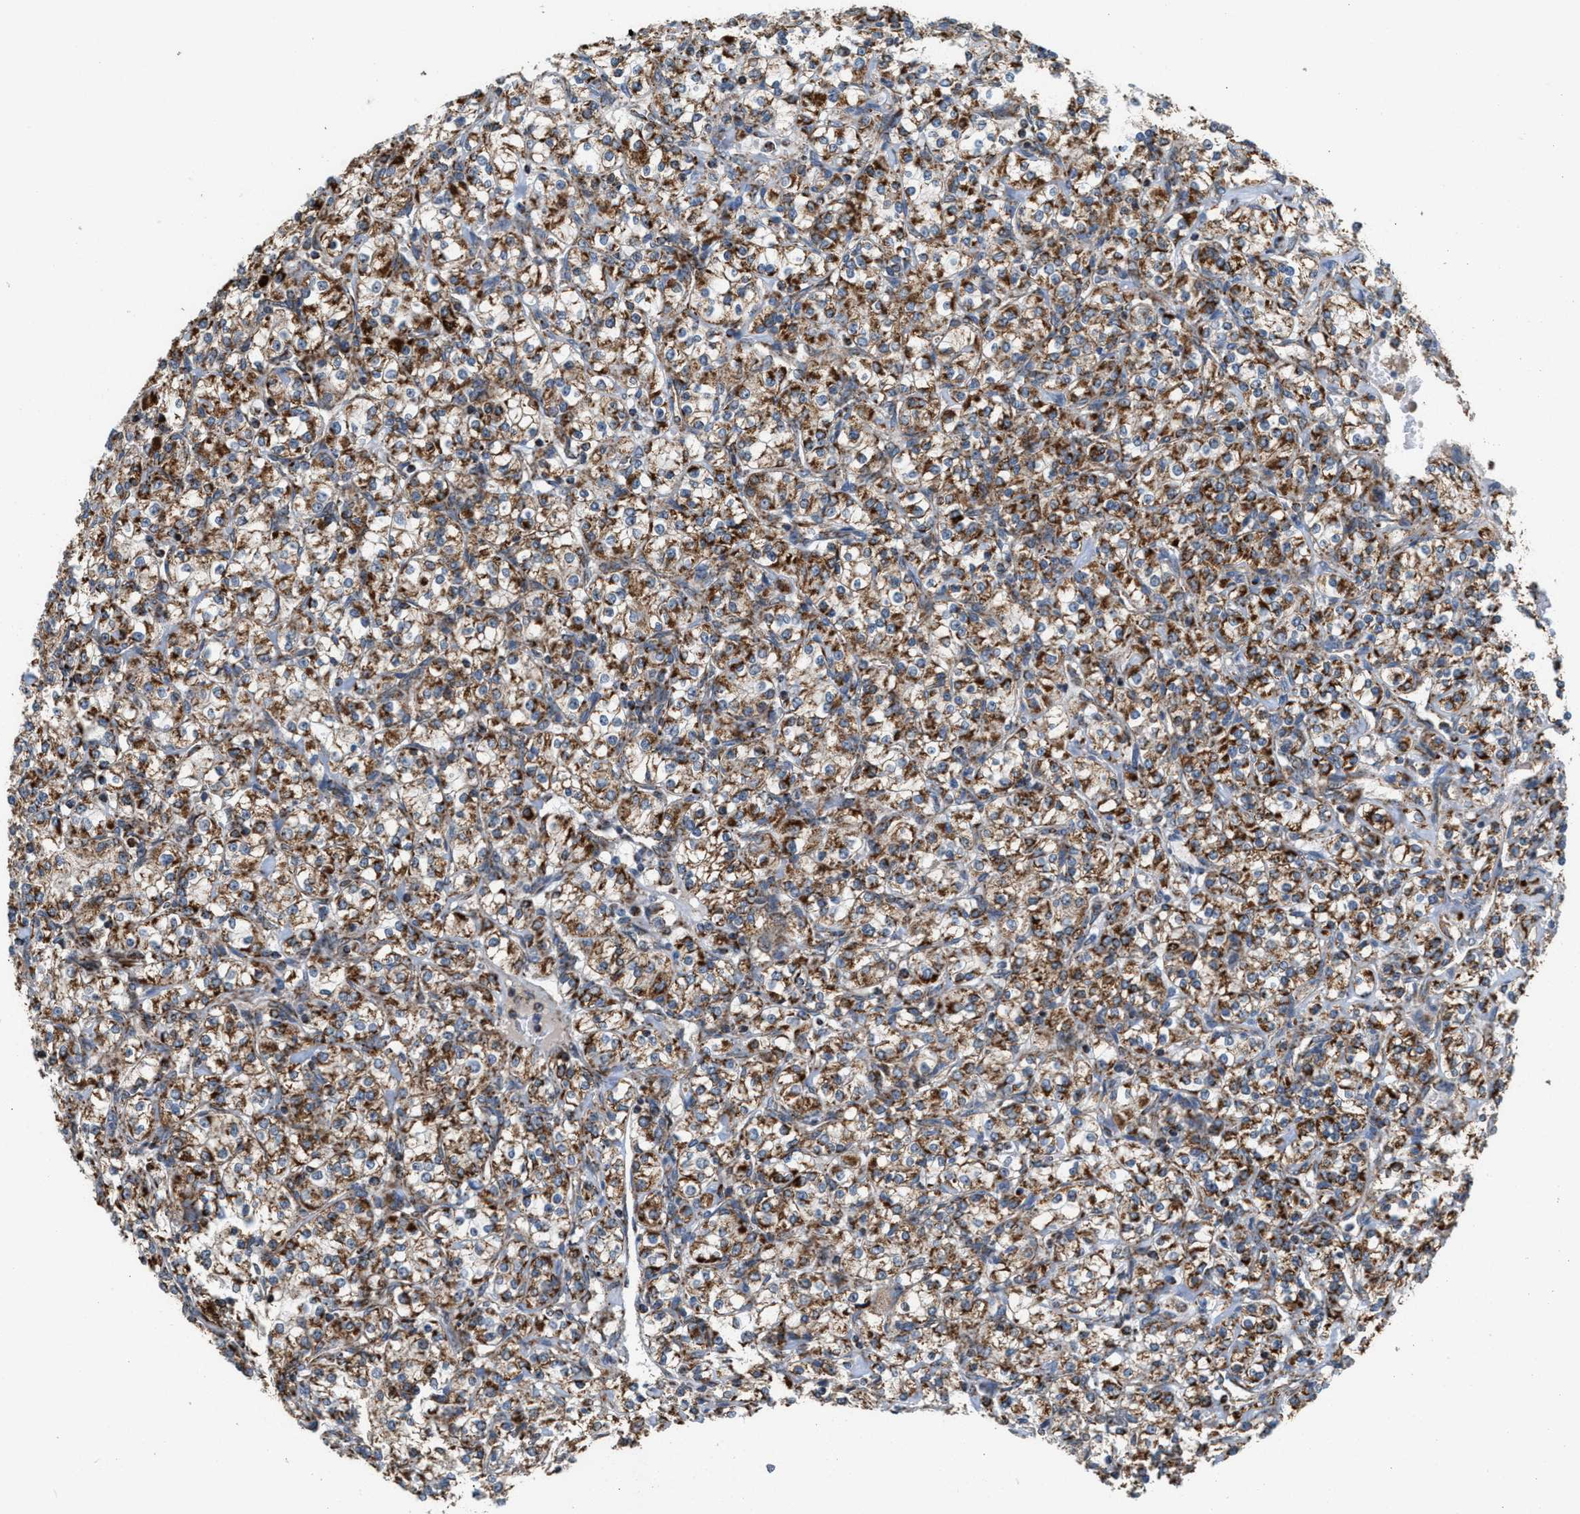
{"staining": {"intensity": "moderate", "quantity": ">75%", "location": "cytoplasmic/membranous"}, "tissue": "renal cancer", "cell_type": "Tumor cells", "image_type": "cancer", "snomed": [{"axis": "morphology", "description": "Adenocarcinoma, NOS"}, {"axis": "topography", "description": "Kidney"}], "caption": "Immunohistochemistry of adenocarcinoma (renal) displays medium levels of moderate cytoplasmic/membranous expression in approximately >75% of tumor cells. The protein of interest is shown in brown color, while the nuclei are stained blue.", "gene": "SGSM2", "patient": {"sex": "male", "age": 77}}